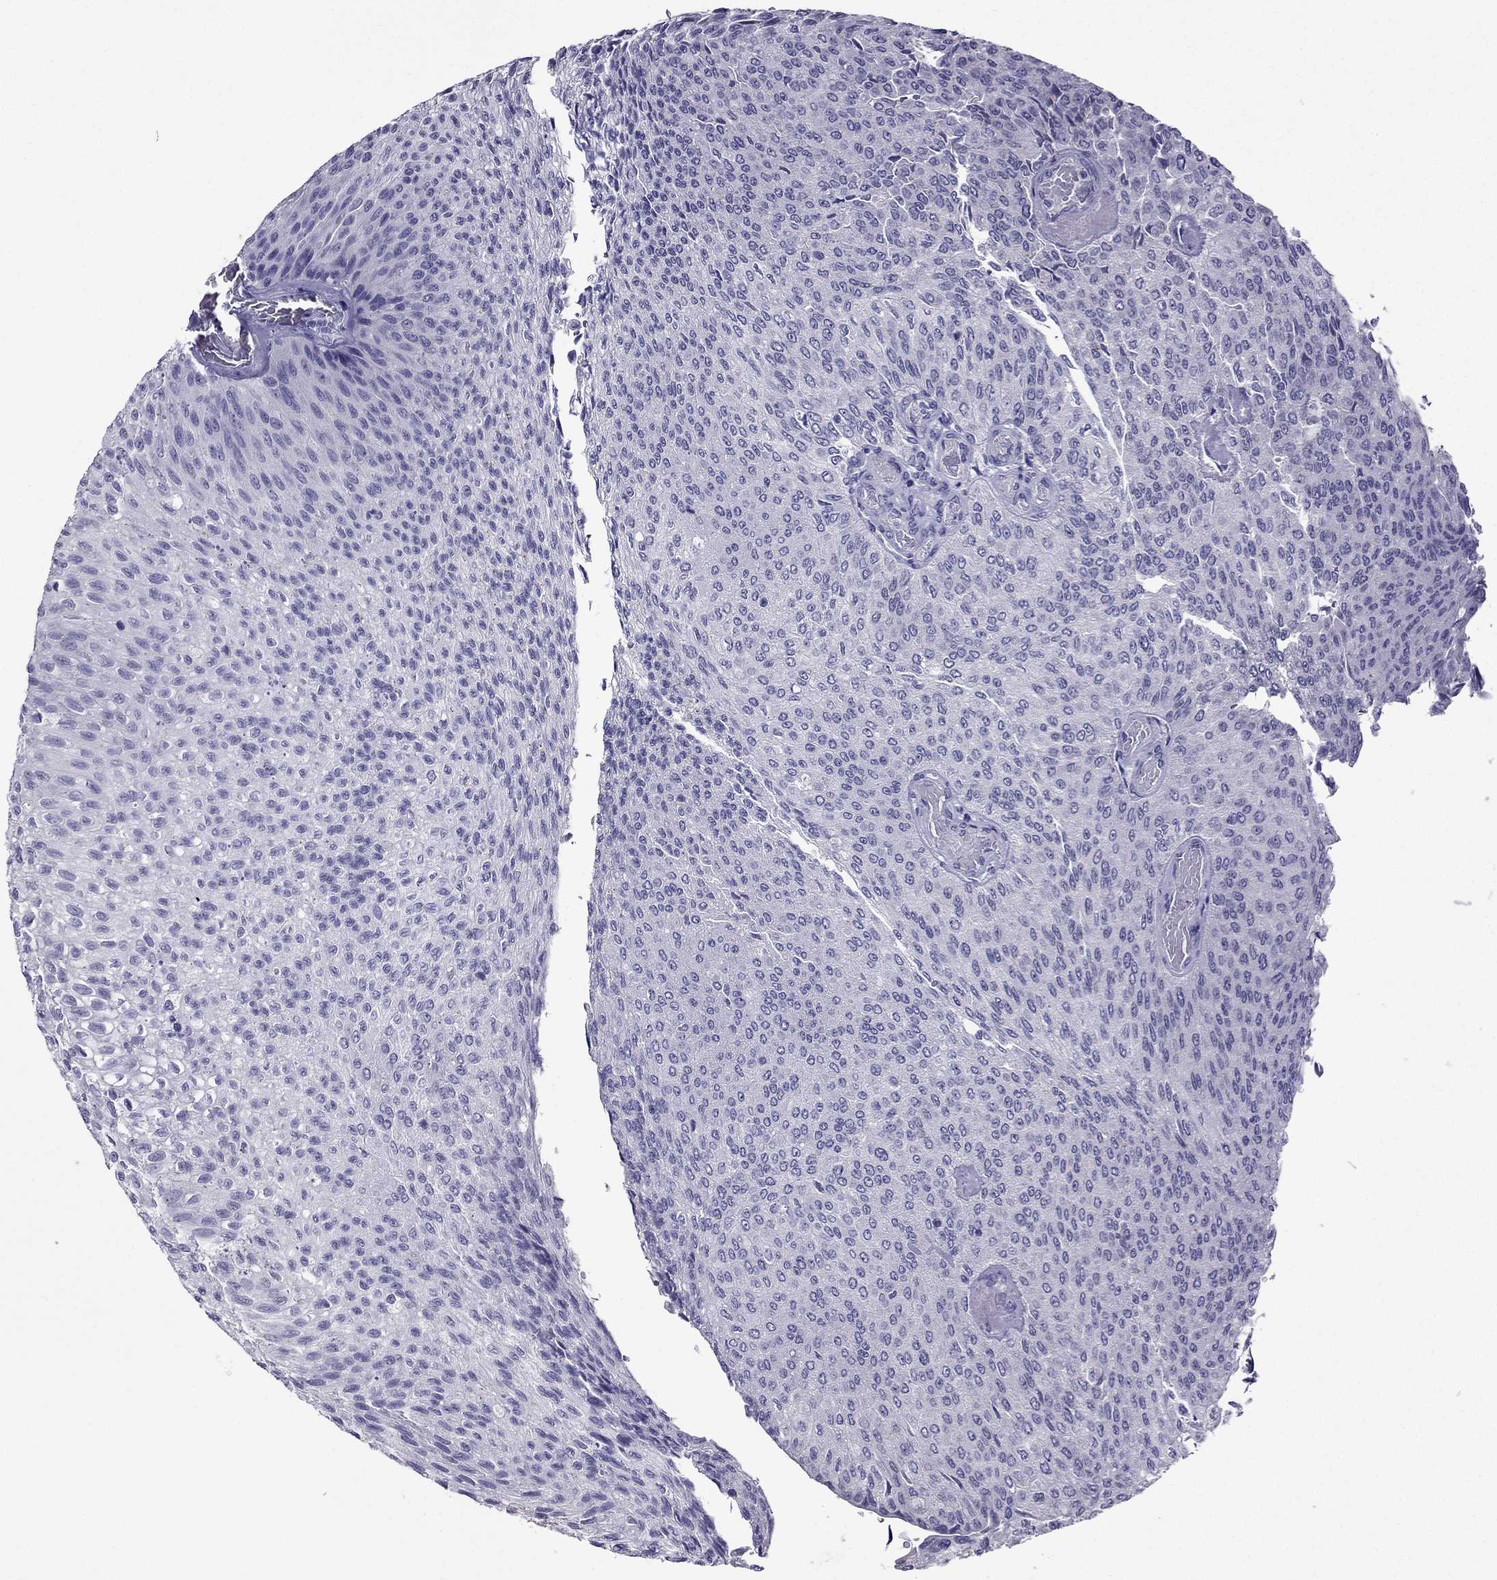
{"staining": {"intensity": "negative", "quantity": "none", "location": "none"}, "tissue": "urothelial cancer", "cell_type": "Tumor cells", "image_type": "cancer", "snomed": [{"axis": "morphology", "description": "Urothelial carcinoma, Low grade"}, {"axis": "topography", "description": "Ureter, NOS"}, {"axis": "topography", "description": "Urinary bladder"}], "caption": "An image of urothelial cancer stained for a protein shows no brown staining in tumor cells. (Stains: DAB (3,3'-diaminobenzidine) IHC with hematoxylin counter stain, Microscopy: brightfield microscopy at high magnification).", "gene": "ZNF541", "patient": {"sex": "male", "age": 78}}